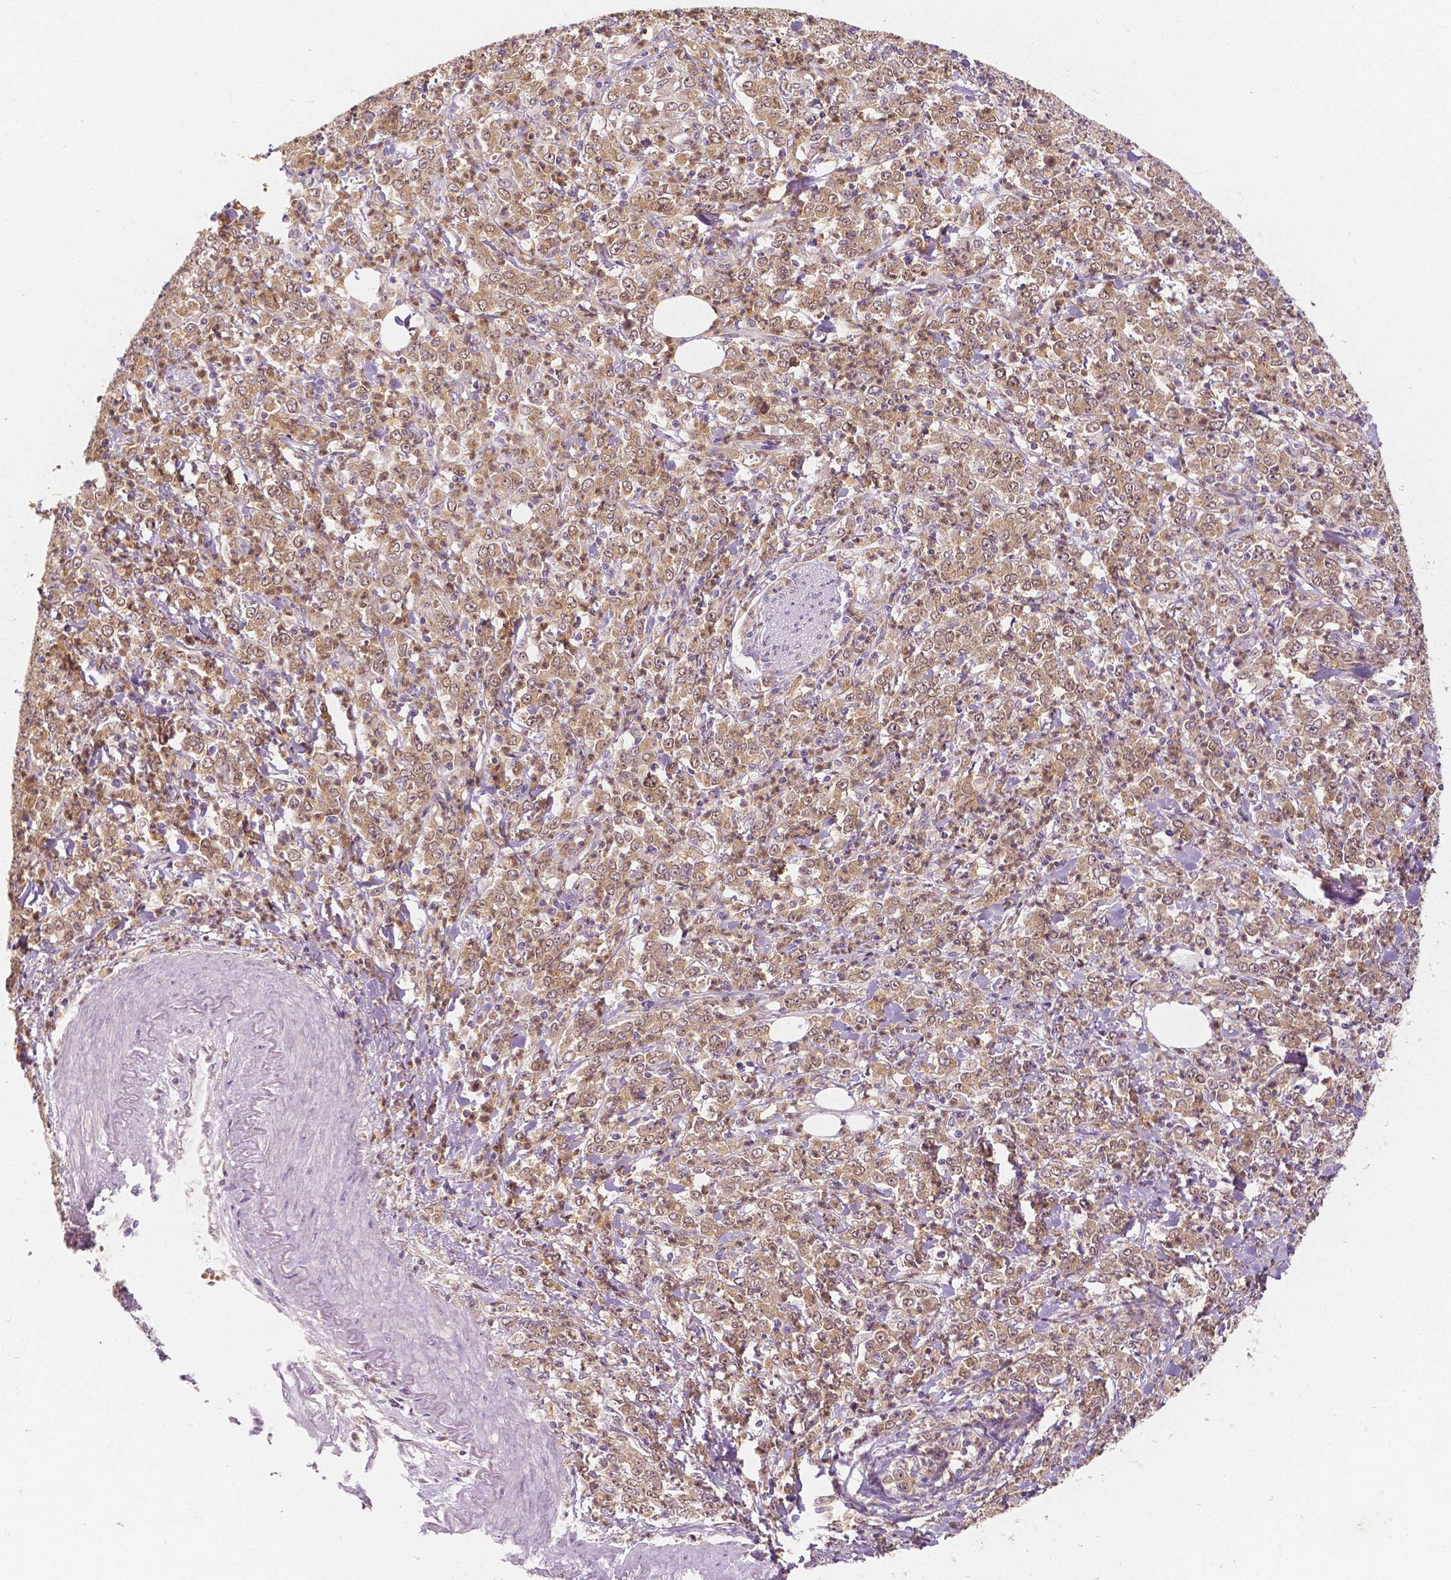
{"staining": {"intensity": "moderate", "quantity": ">75%", "location": "cytoplasmic/membranous,nuclear"}, "tissue": "stomach cancer", "cell_type": "Tumor cells", "image_type": "cancer", "snomed": [{"axis": "morphology", "description": "Adenocarcinoma, NOS"}, {"axis": "topography", "description": "Stomach, lower"}], "caption": "Immunohistochemistry image of neoplastic tissue: stomach adenocarcinoma stained using immunohistochemistry (IHC) reveals medium levels of moderate protein expression localized specifically in the cytoplasmic/membranous and nuclear of tumor cells, appearing as a cytoplasmic/membranous and nuclear brown color.", "gene": "NAPRT", "patient": {"sex": "female", "age": 71}}